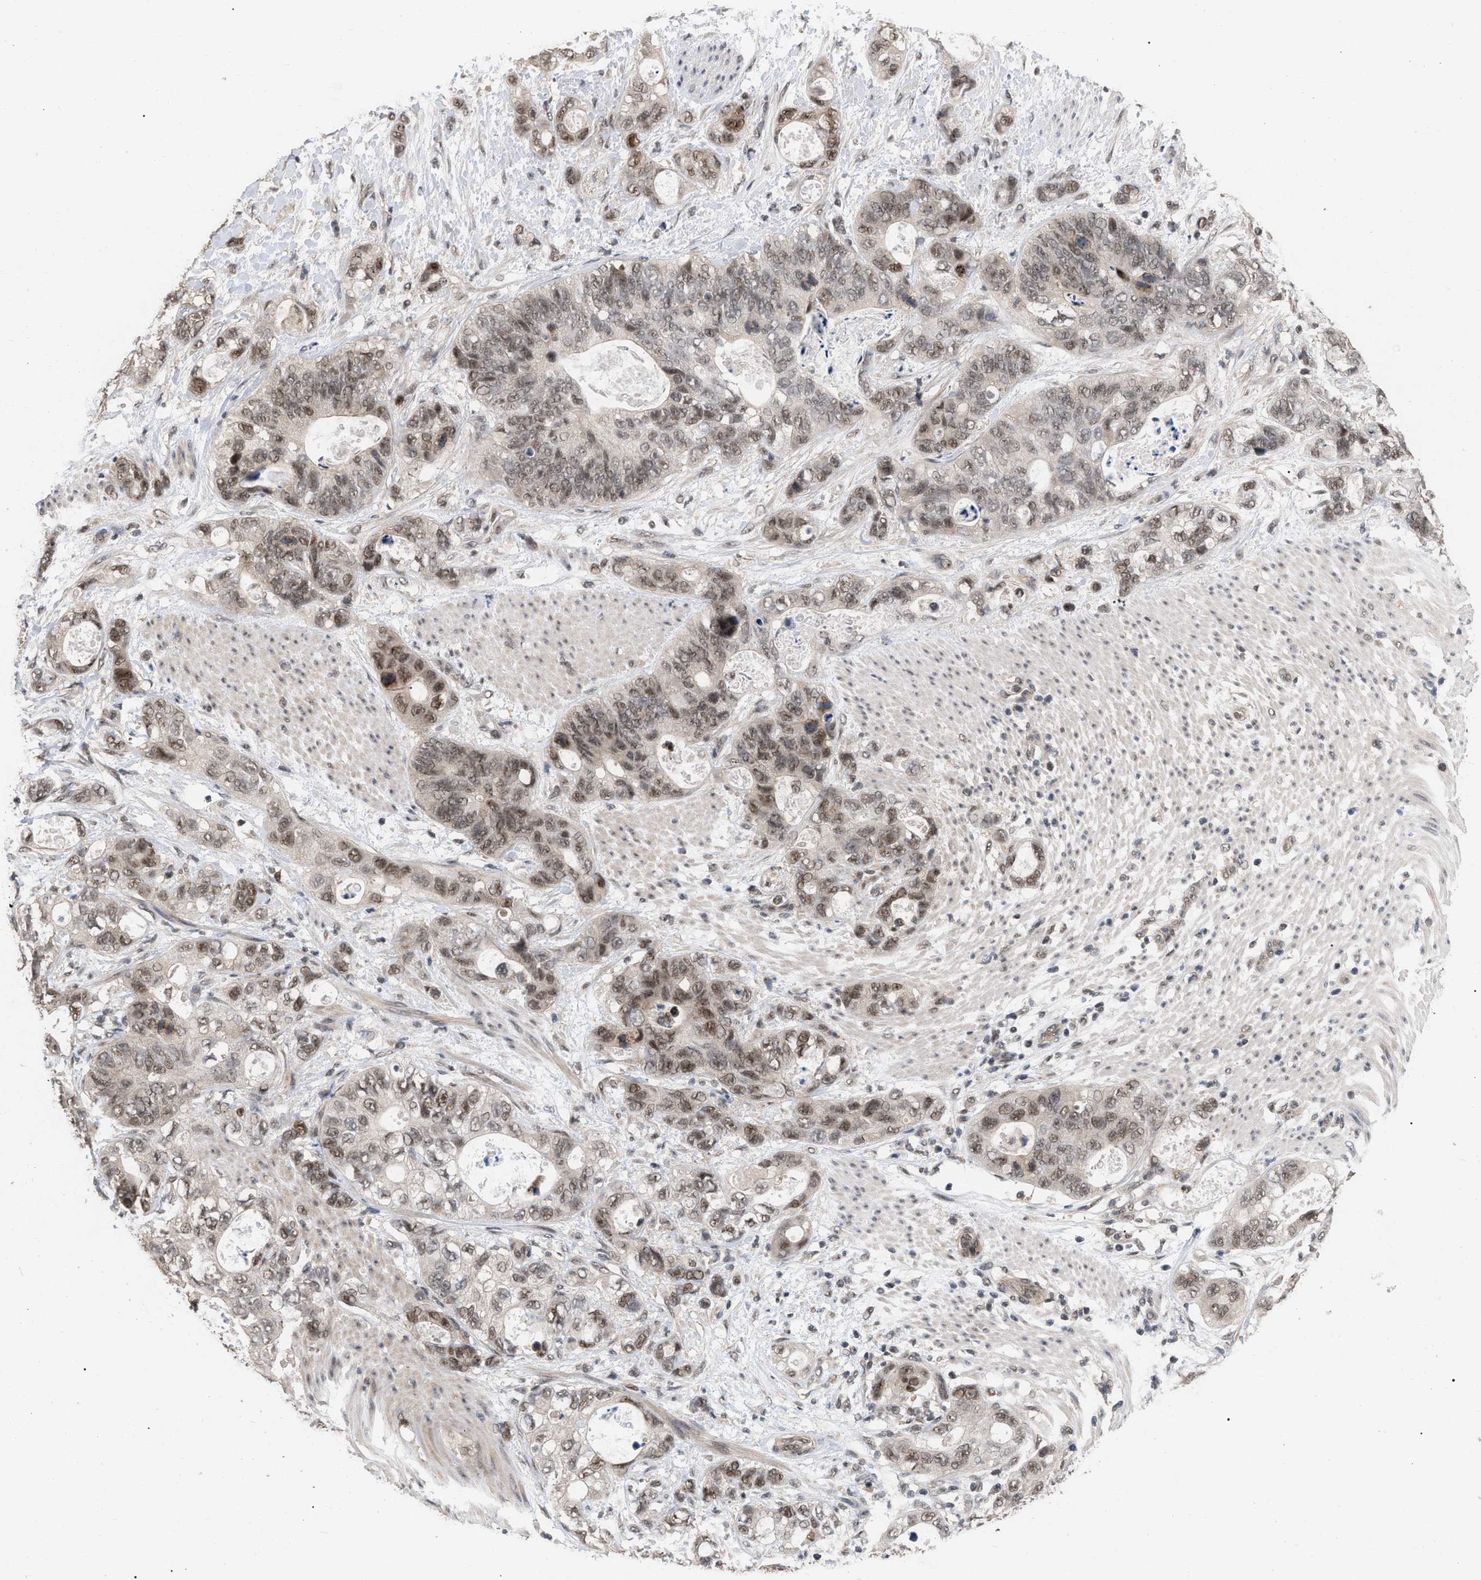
{"staining": {"intensity": "moderate", "quantity": ">75%", "location": "nuclear"}, "tissue": "stomach cancer", "cell_type": "Tumor cells", "image_type": "cancer", "snomed": [{"axis": "morphology", "description": "Normal tissue, NOS"}, {"axis": "morphology", "description": "Adenocarcinoma, NOS"}, {"axis": "topography", "description": "Stomach"}], "caption": "Immunohistochemical staining of human adenocarcinoma (stomach) displays moderate nuclear protein expression in approximately >75% of tumor cells. (Brightfield microscopy of DAB IHC at high magnification).", "gene": "JAZF1", "patient": {"sex": "female", "age": 89}}